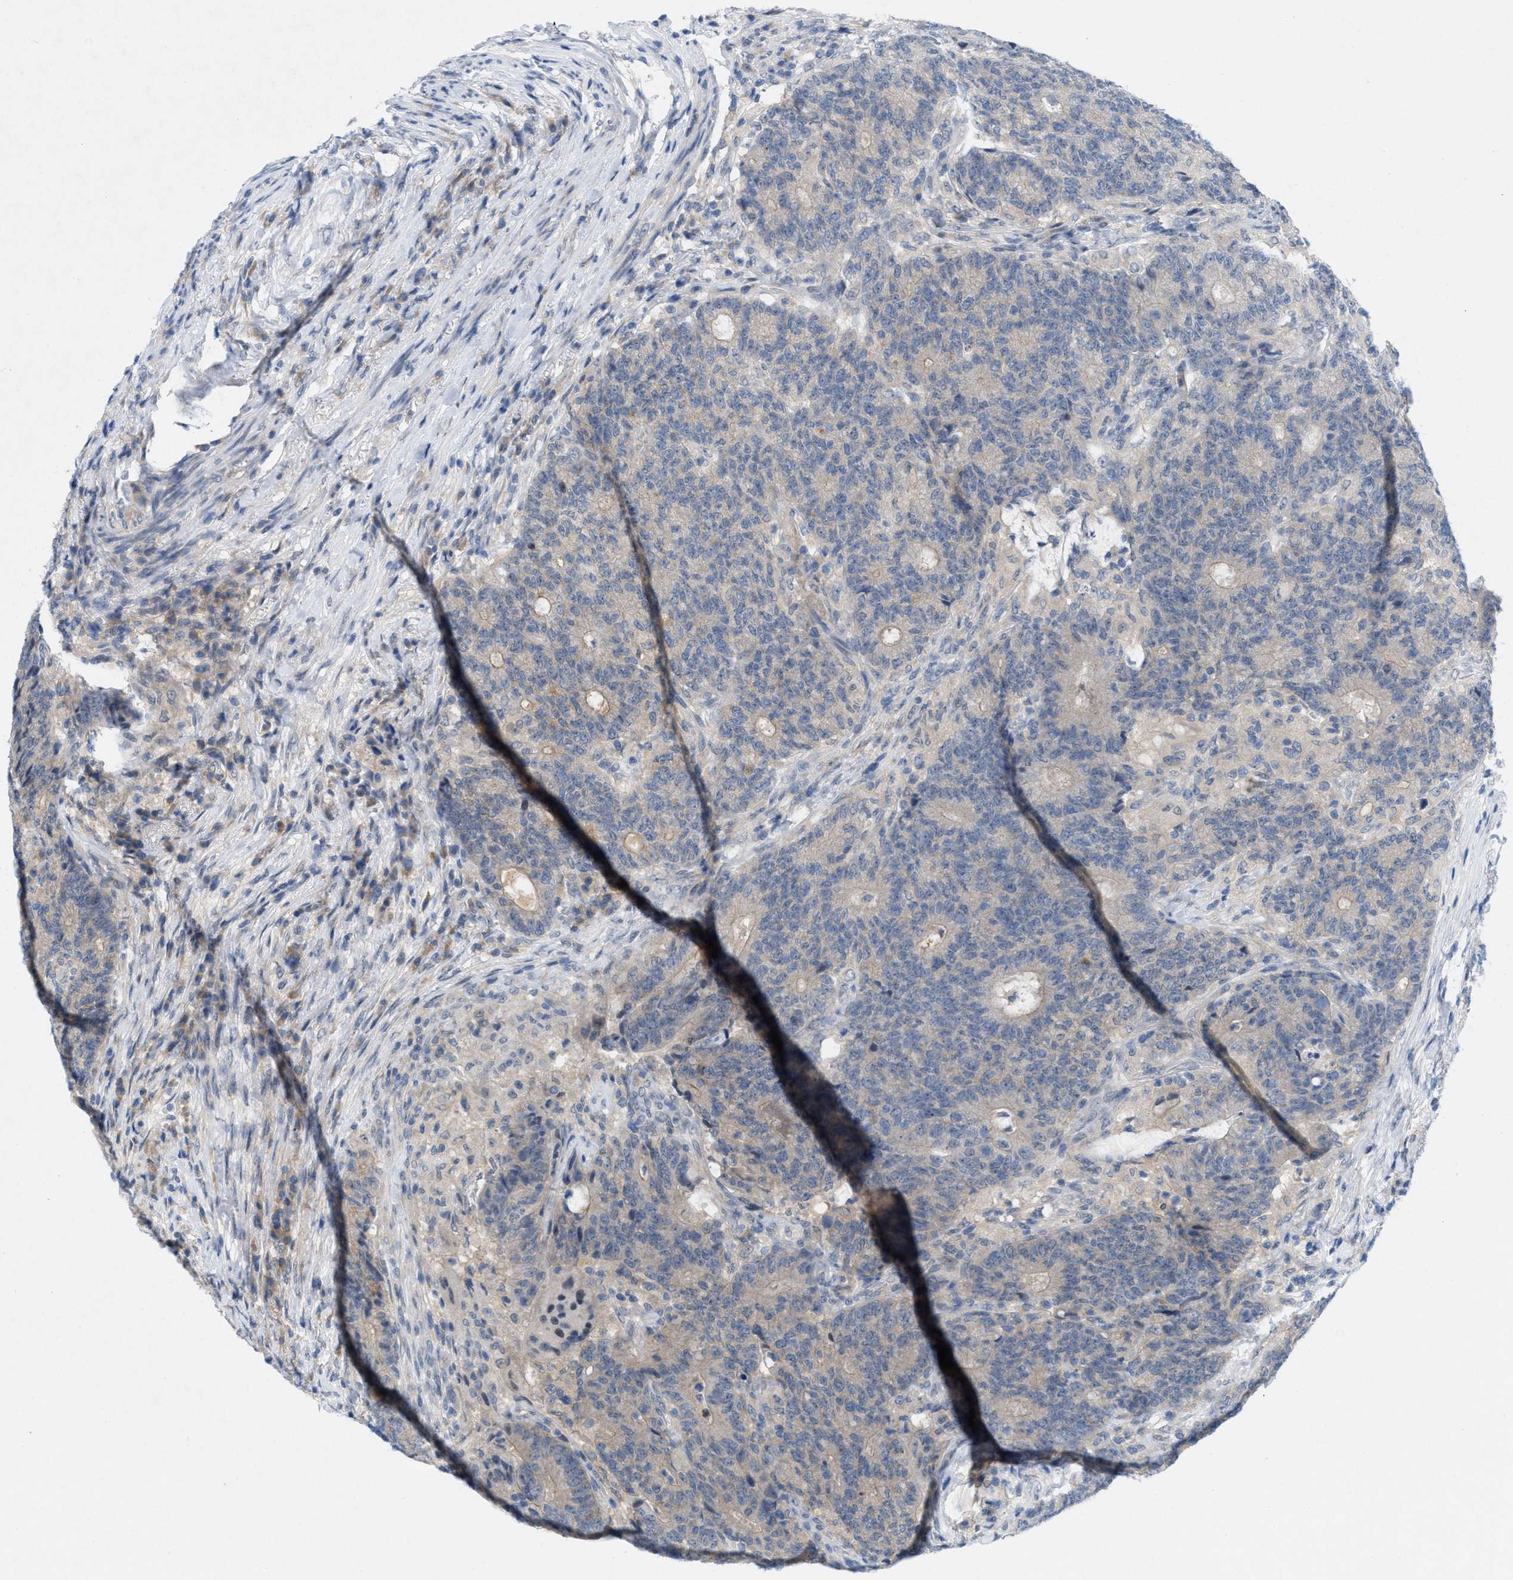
{"staining": {"intensity": "weak", "quantity": "<25%", "location": "cytoplasmic/membranous"}, "tissue": "colorectal cancer", "cell_type": "Tumor cells", "image_type": "cancer", "snomed": [{"axis": "morphology", "description": "Normal tissue, NOS"}, {"axis": "morphology", "description": "Adenocarcinoma, NOS"}, {"axis": "topography", "description": "Colon"}], "caption": "Colorectal adenocarcinoma was stained to show a protein in brown. There is no significant expression in tumor cells.", "gene": "WIPI2", "patient": {"sex": "female", "age": 75}}